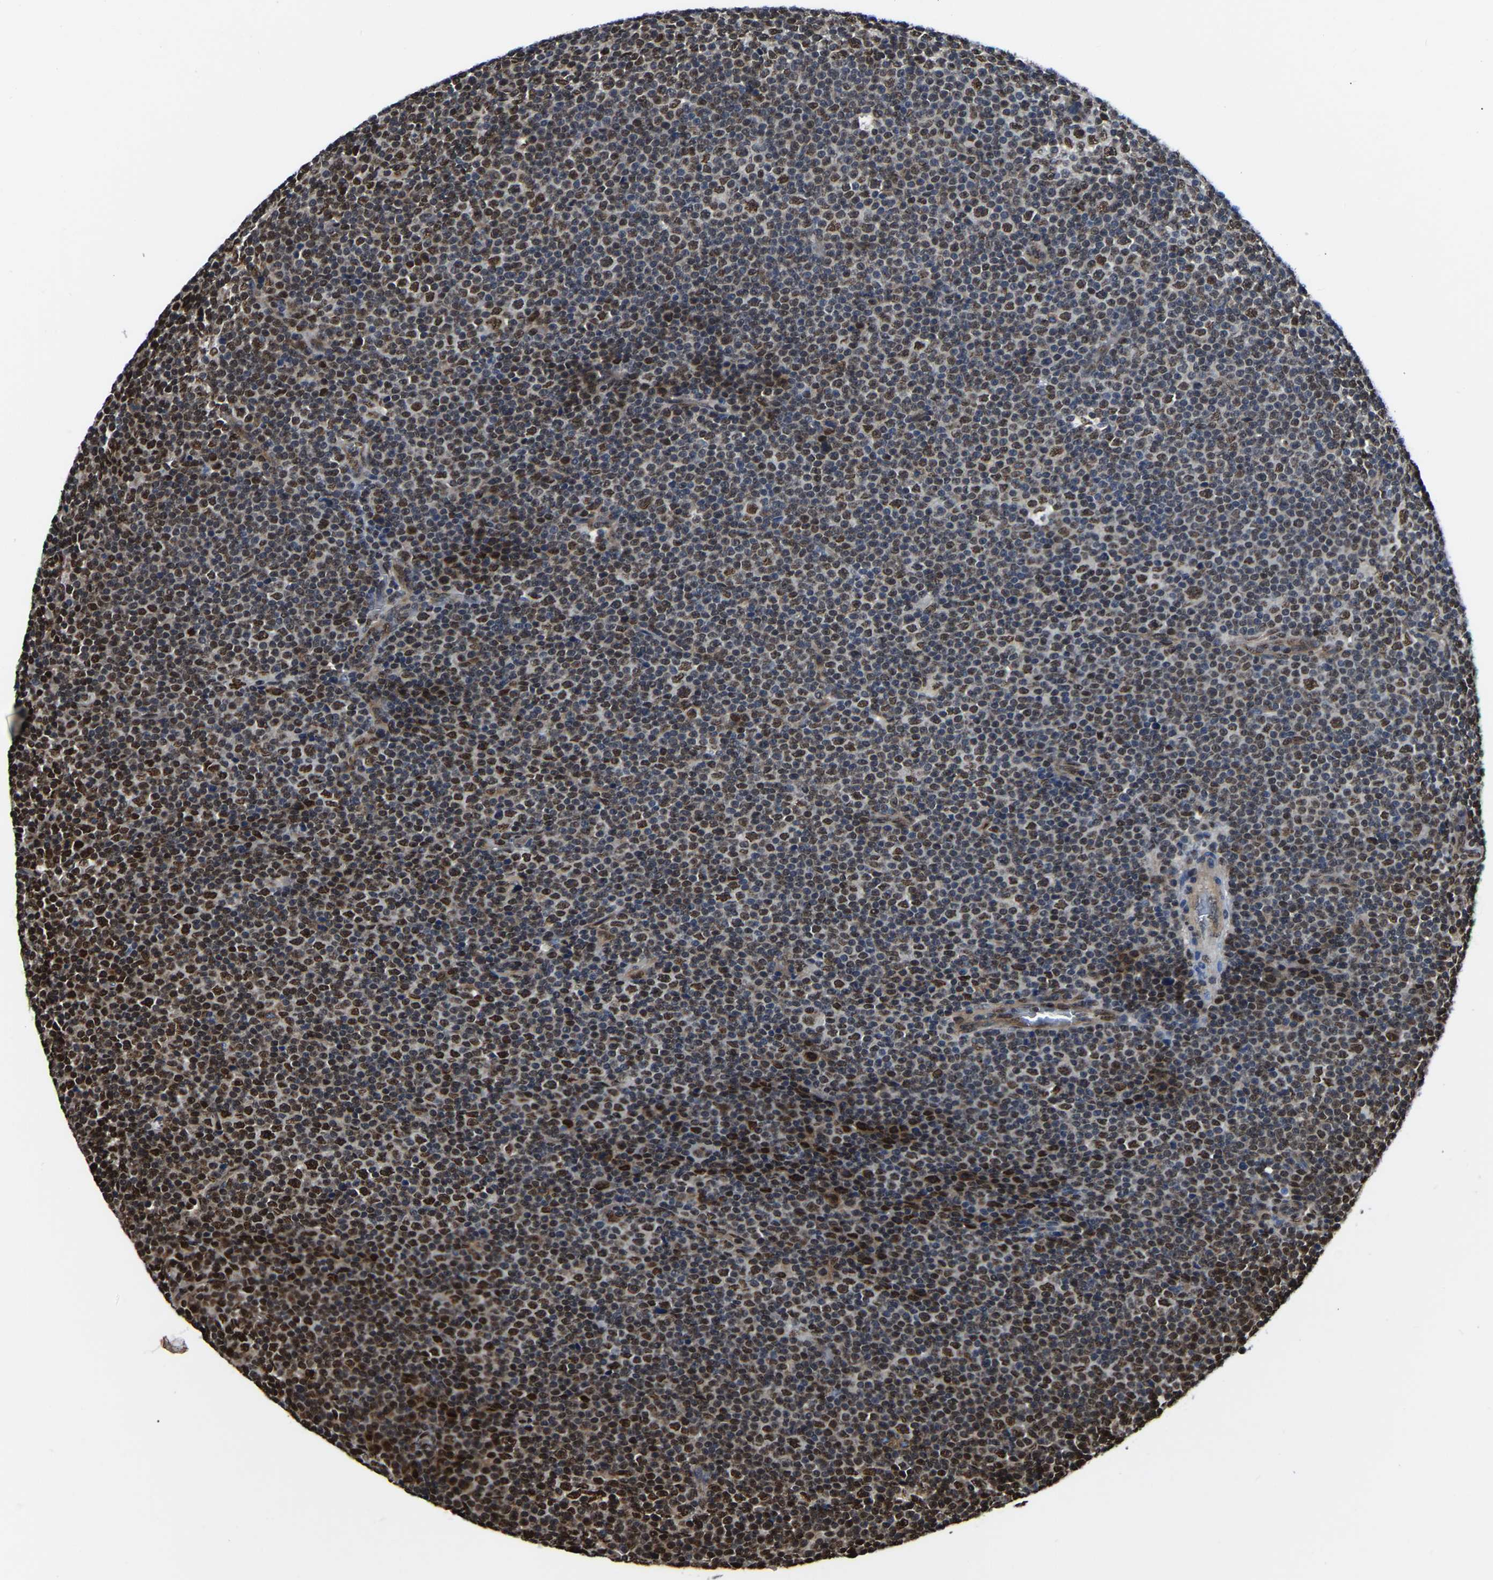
{"staining": {"intensity": "strong", "quantity": "25%-75%", "location": "nuclear"}, "tissue": "lymphoma", "cell_type": "Tumor cells", "image_type": "cancer", "snomed": [{"axis": "morphology", "description": "Malignant lymphoma, non-Hodgkin's type, Low grade"}, {"axis": "topography", "description": "Lymph node"}], "caption": "Tumor cells reveal high levels of strong nuclear staining in about 25%-75% of cells in human lymphoma.", "gene": "TRIM35", "patient": {"sex": "female", "age": 67}}